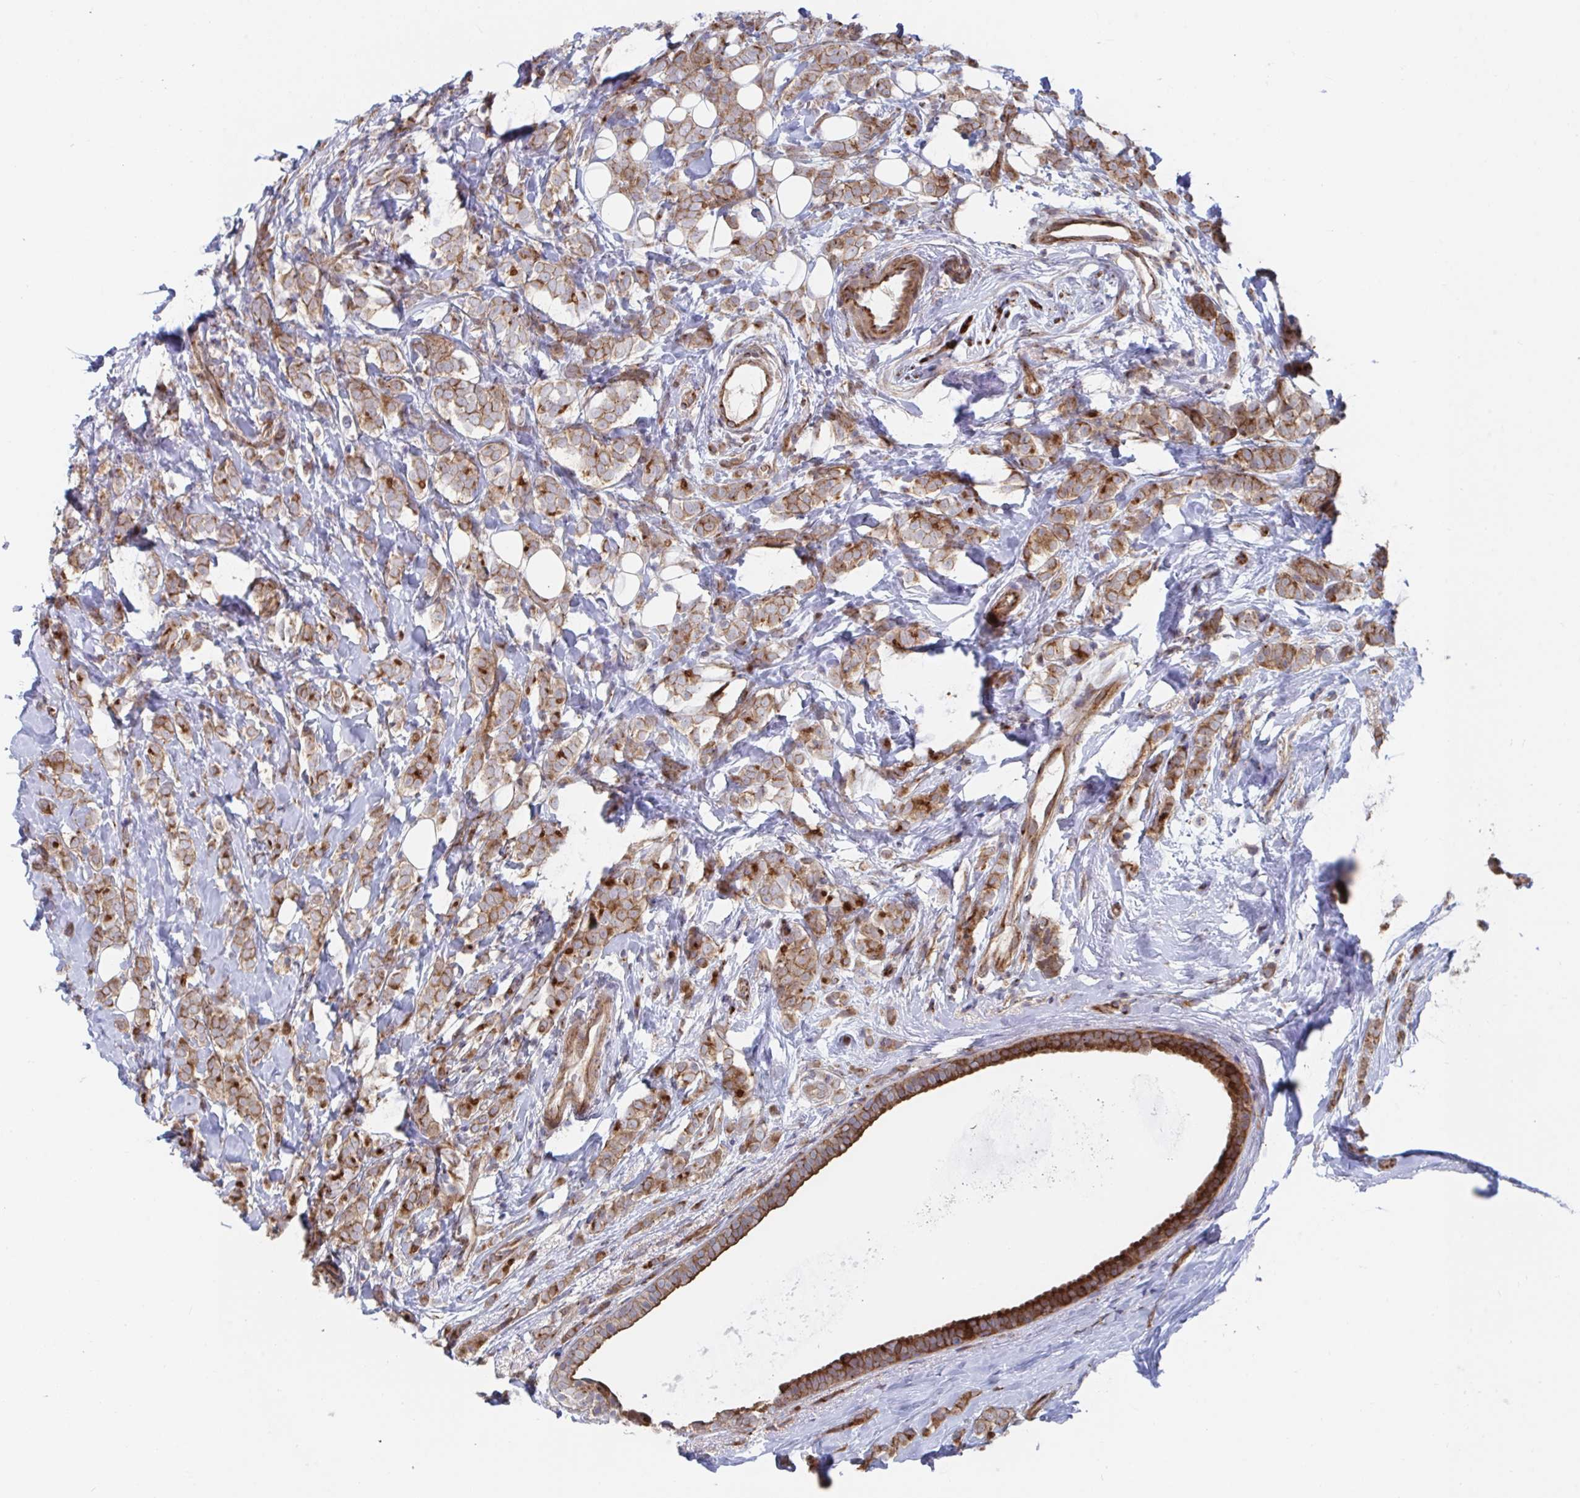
{"staining": {"intensity": "strong", "quantity": ">75%", "location": "cytoplasmic/membranous"}, "tissue": "breast cancer", "cell_type": "Tumor cells", "image_type": "cancer", "snomed": [{"axis": "morphology", "description": "Lobular carcinoma"}, {"axis": "topography", "description": "Breast"}], "caption": "Protein staining of breast cancer (lobular carcinoma) tissue exhibits strong cytoplasmic/membranous expression in about >75% of tumor cells. The protein of interest is stained brown, and the nuclei are stained in blue (DAB (3,3'-diaminobenzidine) IHC with brightfield microscopy, high magnification).", "gene": "FJX1", "patient": {"sex": "female", "age": 49}}